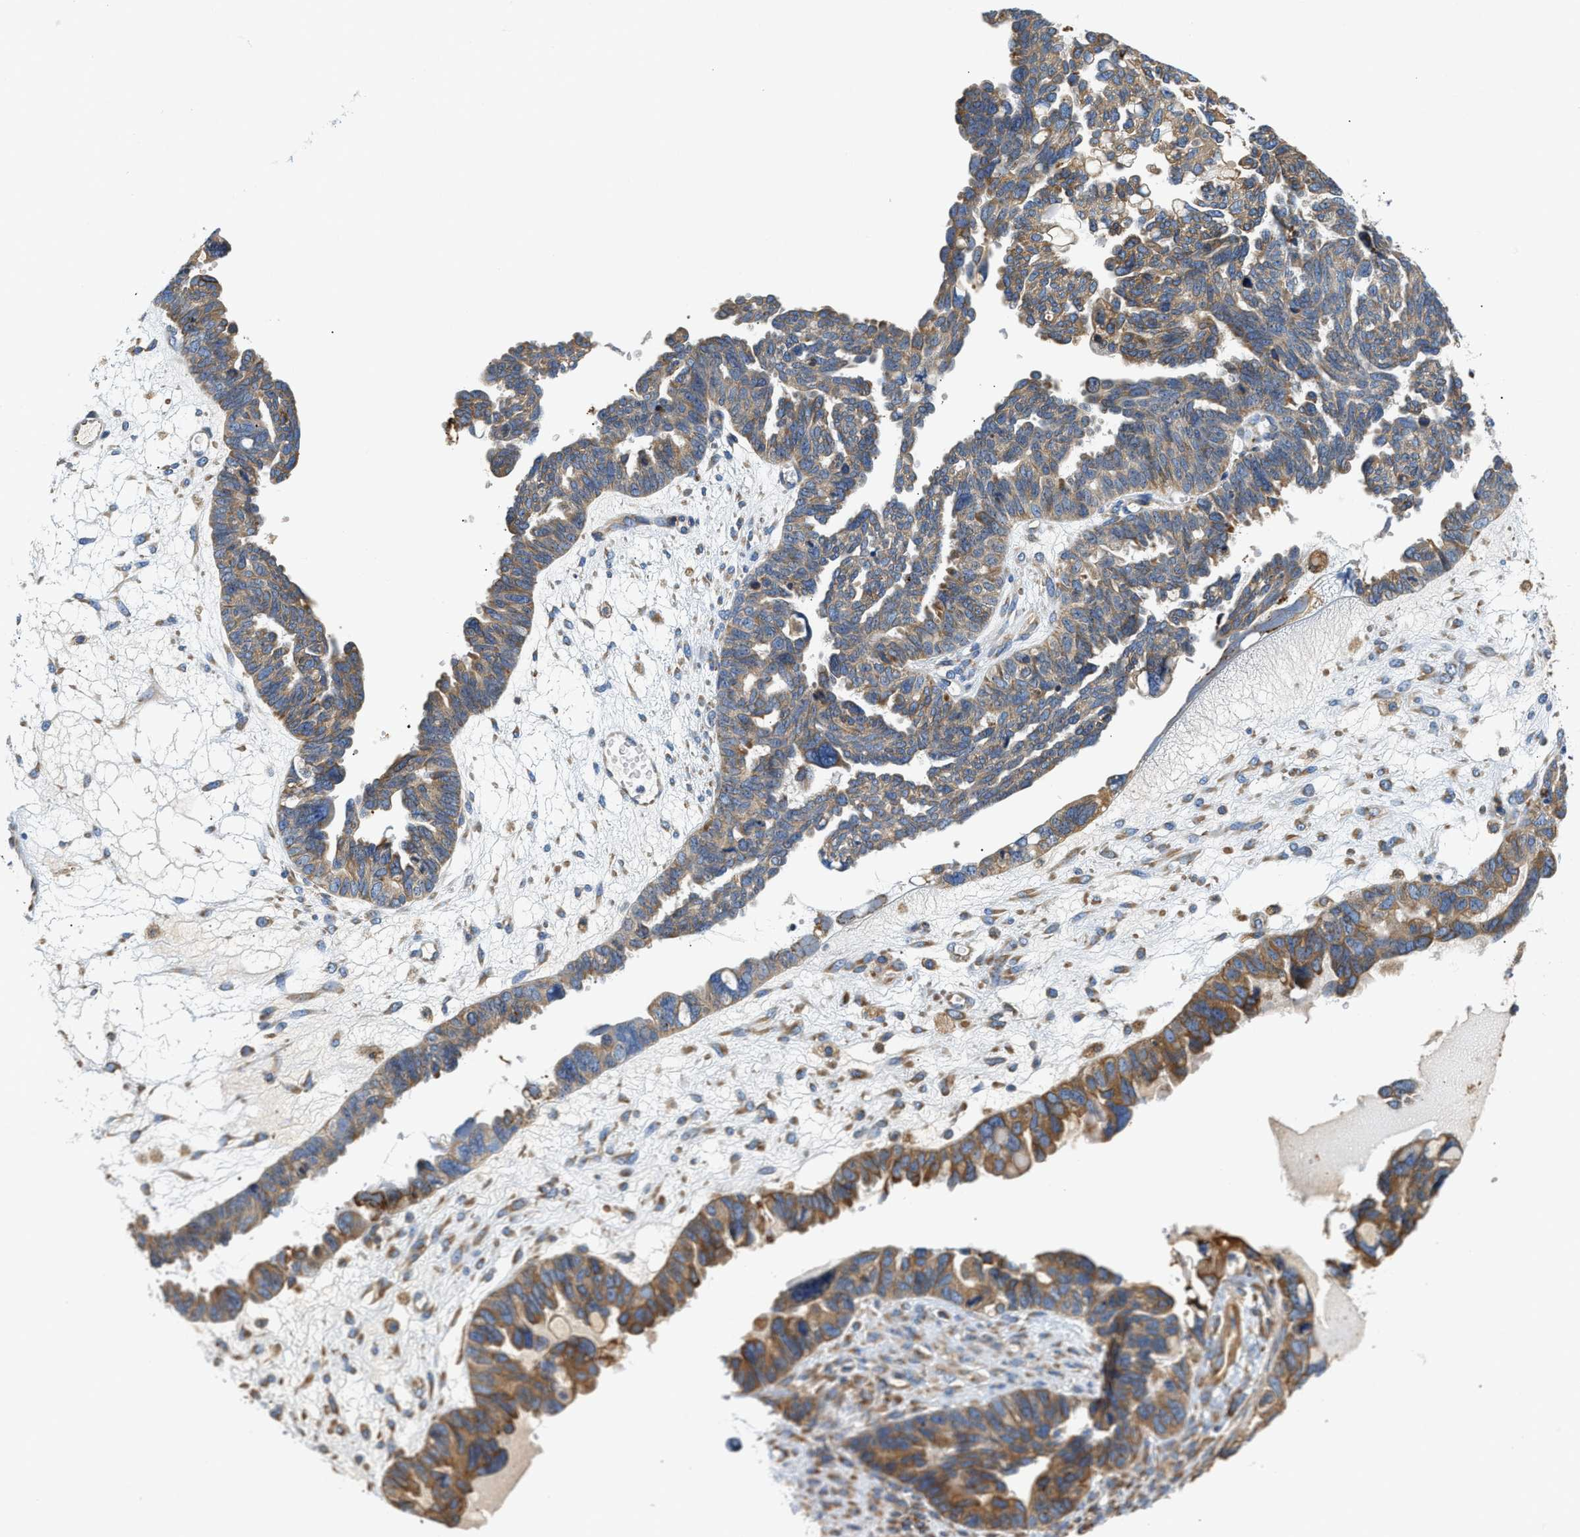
{"staining": {"intensity": "moderate", "quantity": ">75%", "location": "cytoplasmic/membranous"}, "tissue": "ovarian cancer", "cell_type": "Tumor cells", "image_type": "cancer", "snomed": [{"axis": "morphology", "description": "Cystadenocarcinoma, serous, NOS"}, {"axis": "topography", "description": "Ovary"}], "caption": "Tumor cells display medium levels of moderate cytoplasmic/membranous positivity in about >75% of cells in human ovarian cancer (serous cystadenocarcinoma).", "gene": "HDHD3", "patient": {"sex": "female", "age": 79}}